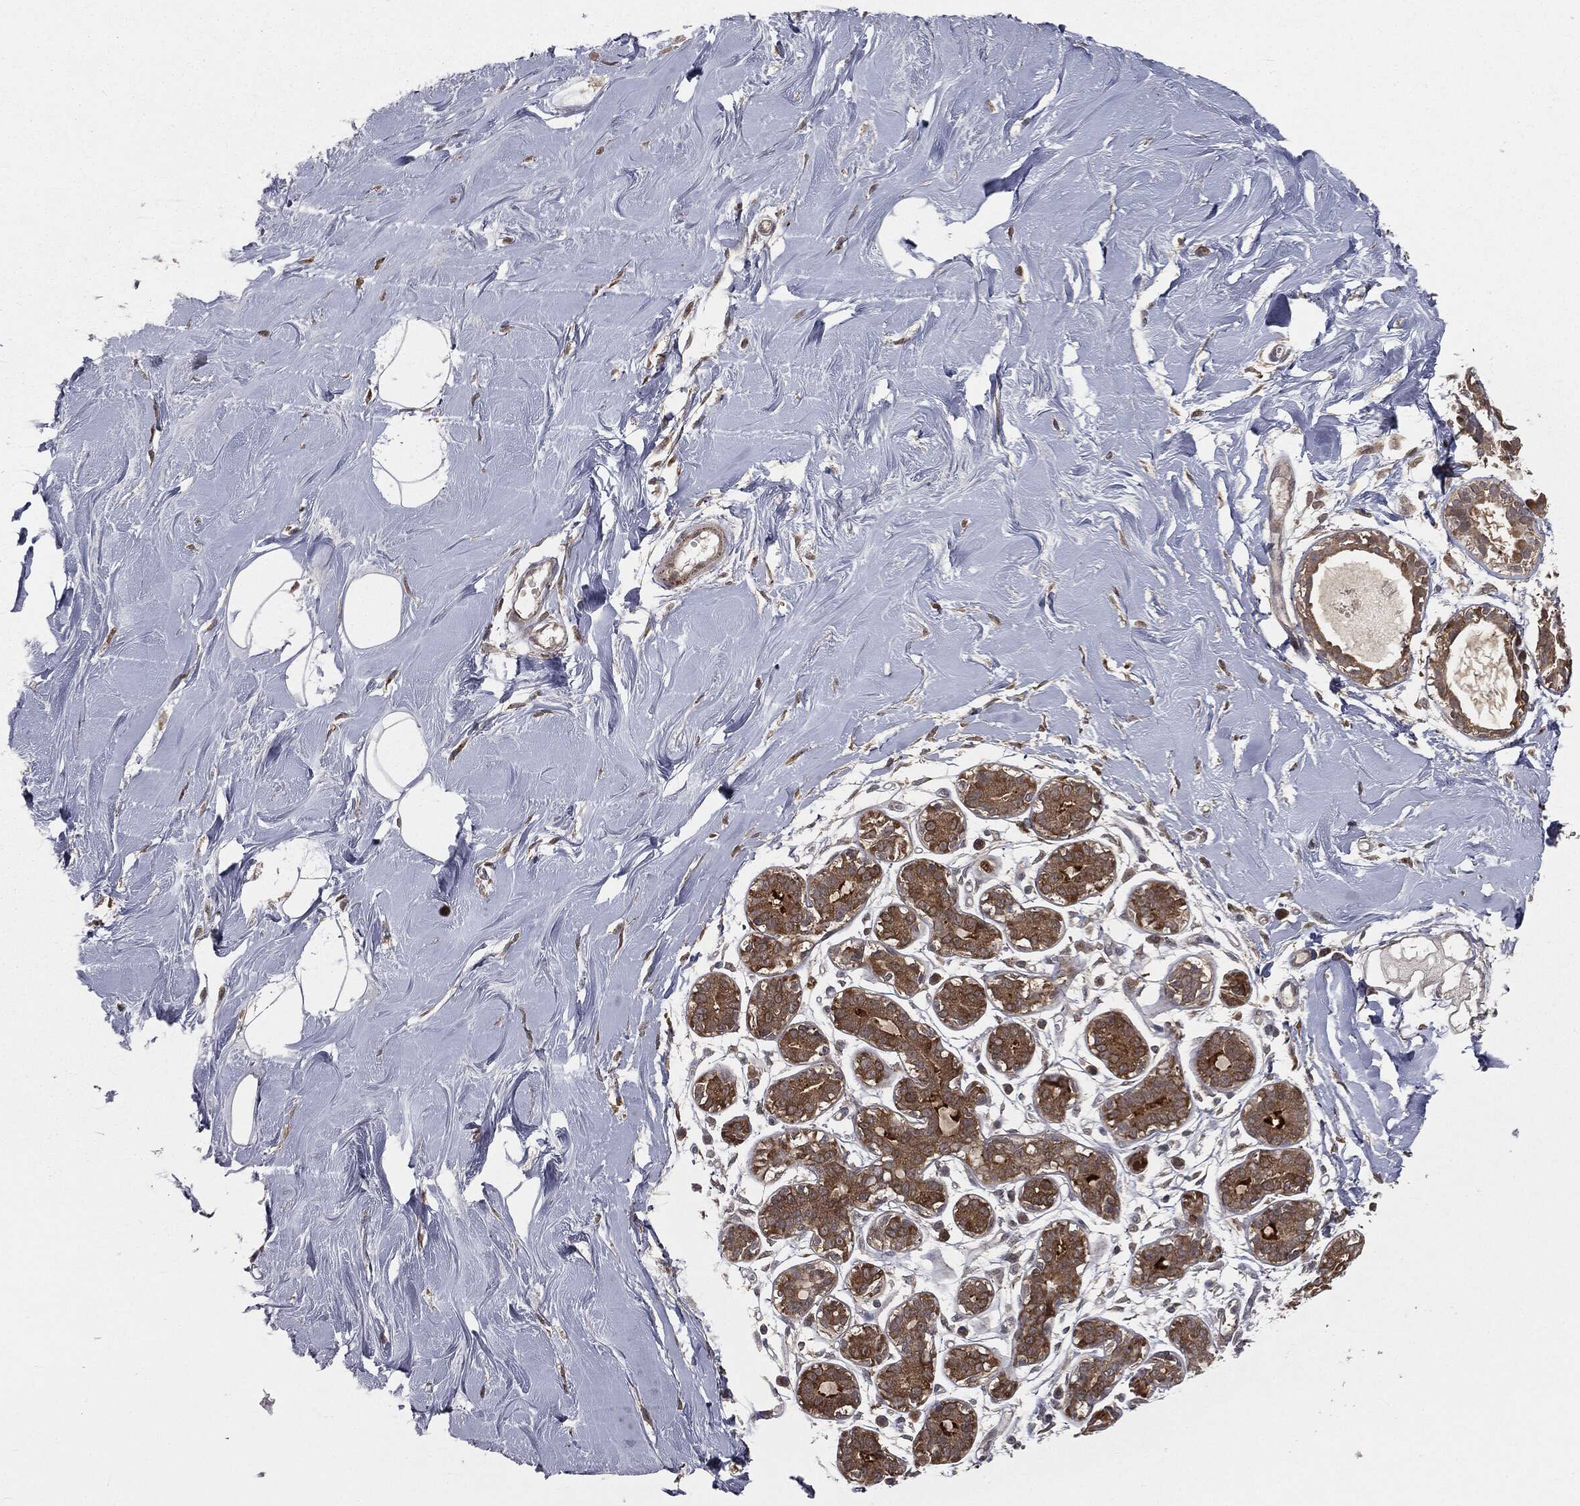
{"staining": {"intensity": "weak", "quantity": "25%-75%", "location": "cytoplasmic/membranous"}, "tissue": "soft tissue", "cell_type": "Fibroblasts", "image_type": "normal", "snomed": [{"axis": "morphology", "description": "Normal tissue, NOS"}, {"axis": "topography", "description": "Breast"}], "caption": "Brown immunohistochemical staining in normal human soft tissue displays weak cytoplasmic/membranous positivity in approximately 25%-75% of fibroblasts.", "gene": "FBXO7", "patient": {"sex": "female", "age": 49}}